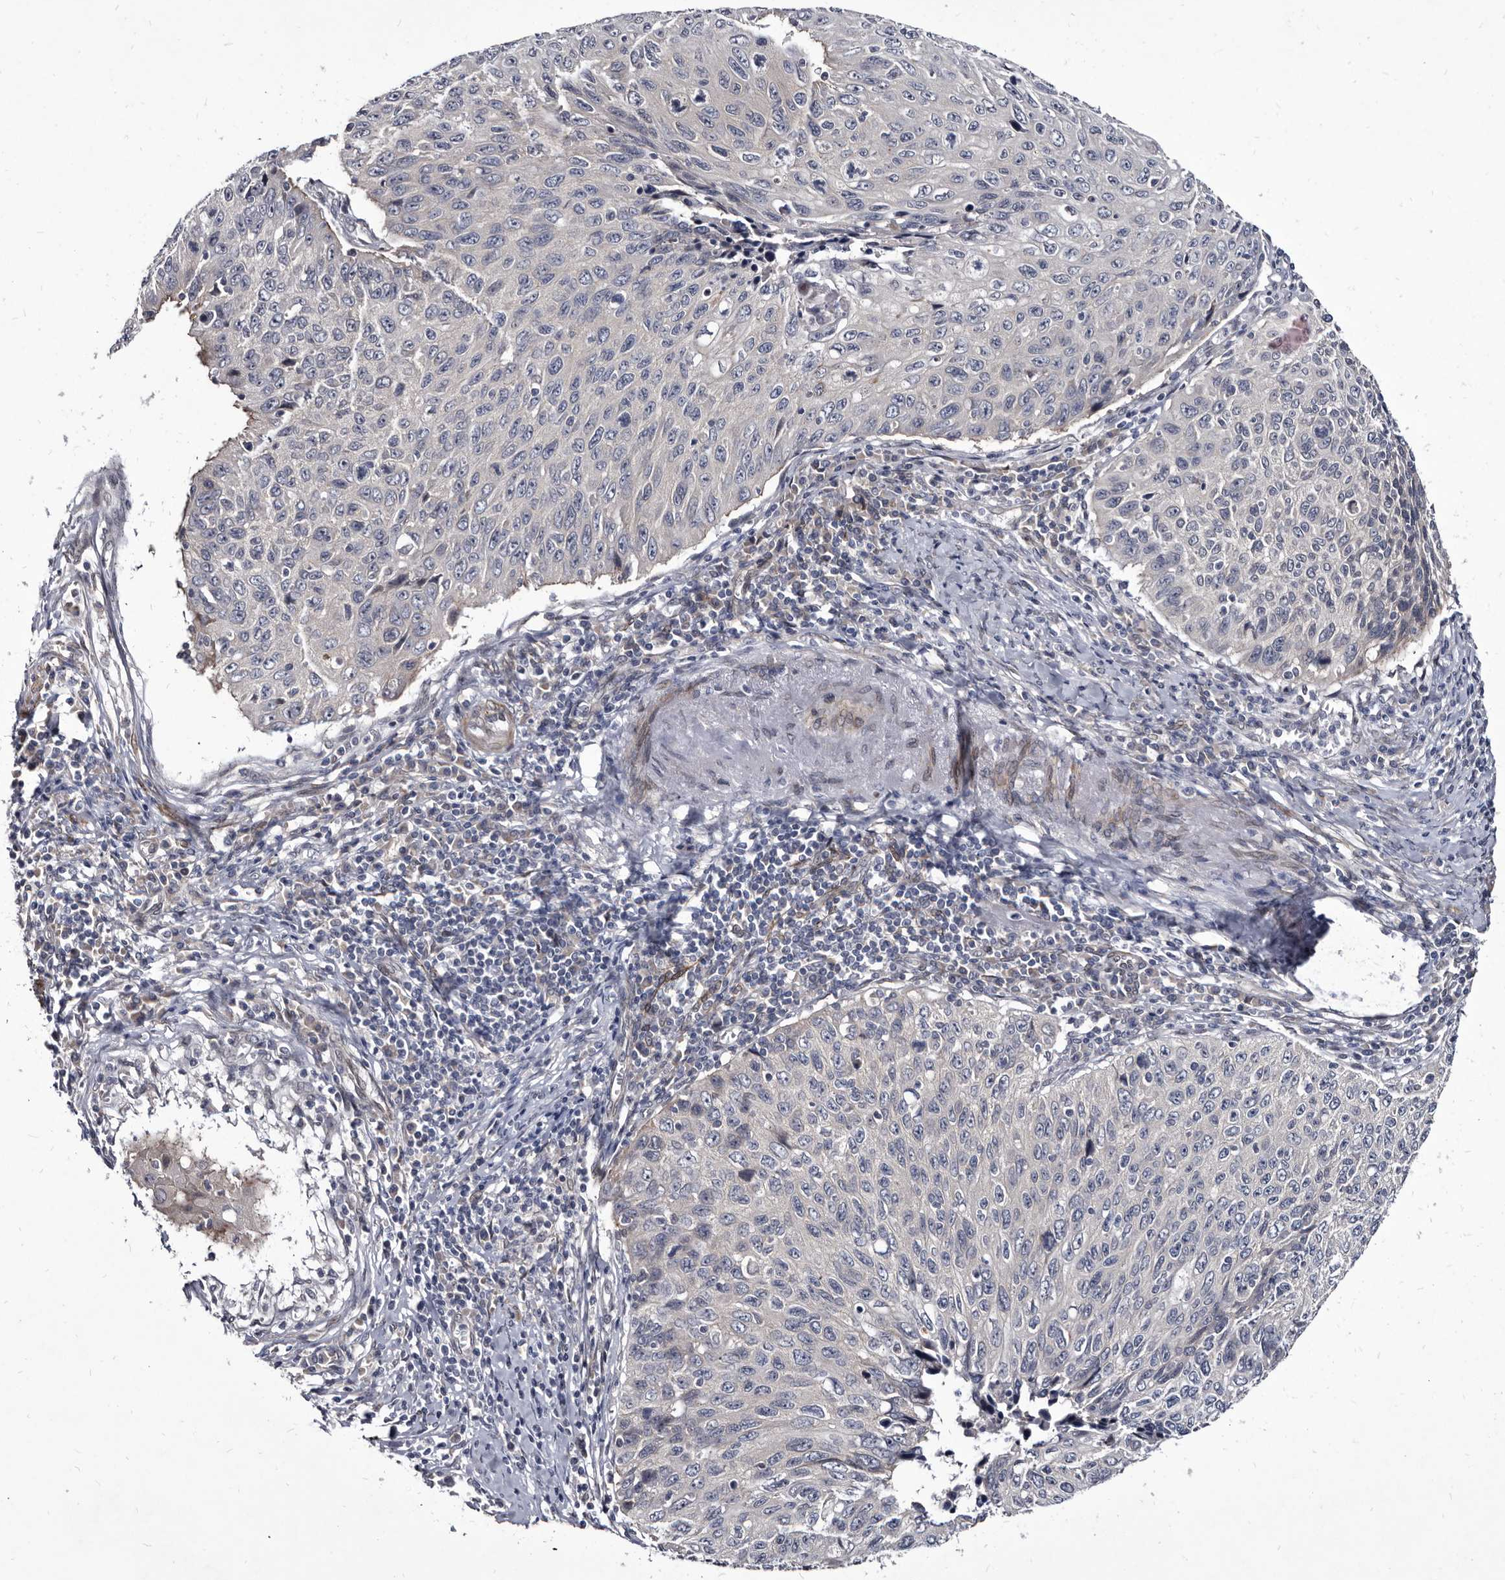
{"staining": {"intensity": "negative", "quantity": "none", "location": "none"}, "tissue": "cervical cancer", "cell_type": "Tumor cells", "image_type": "cancer", "snomed": [{"axis": "morphology", "description": "Squamous cell carcinoma, NOS"}, {"axis": "topography", "description": "Cervix"}], "caption": "The photomicrograph exhibits no significant expression in tumor cells of cervical squamous cell carcinoma.", "gene": "PROM1", "patient": {"sex": "female", "age": 53}}